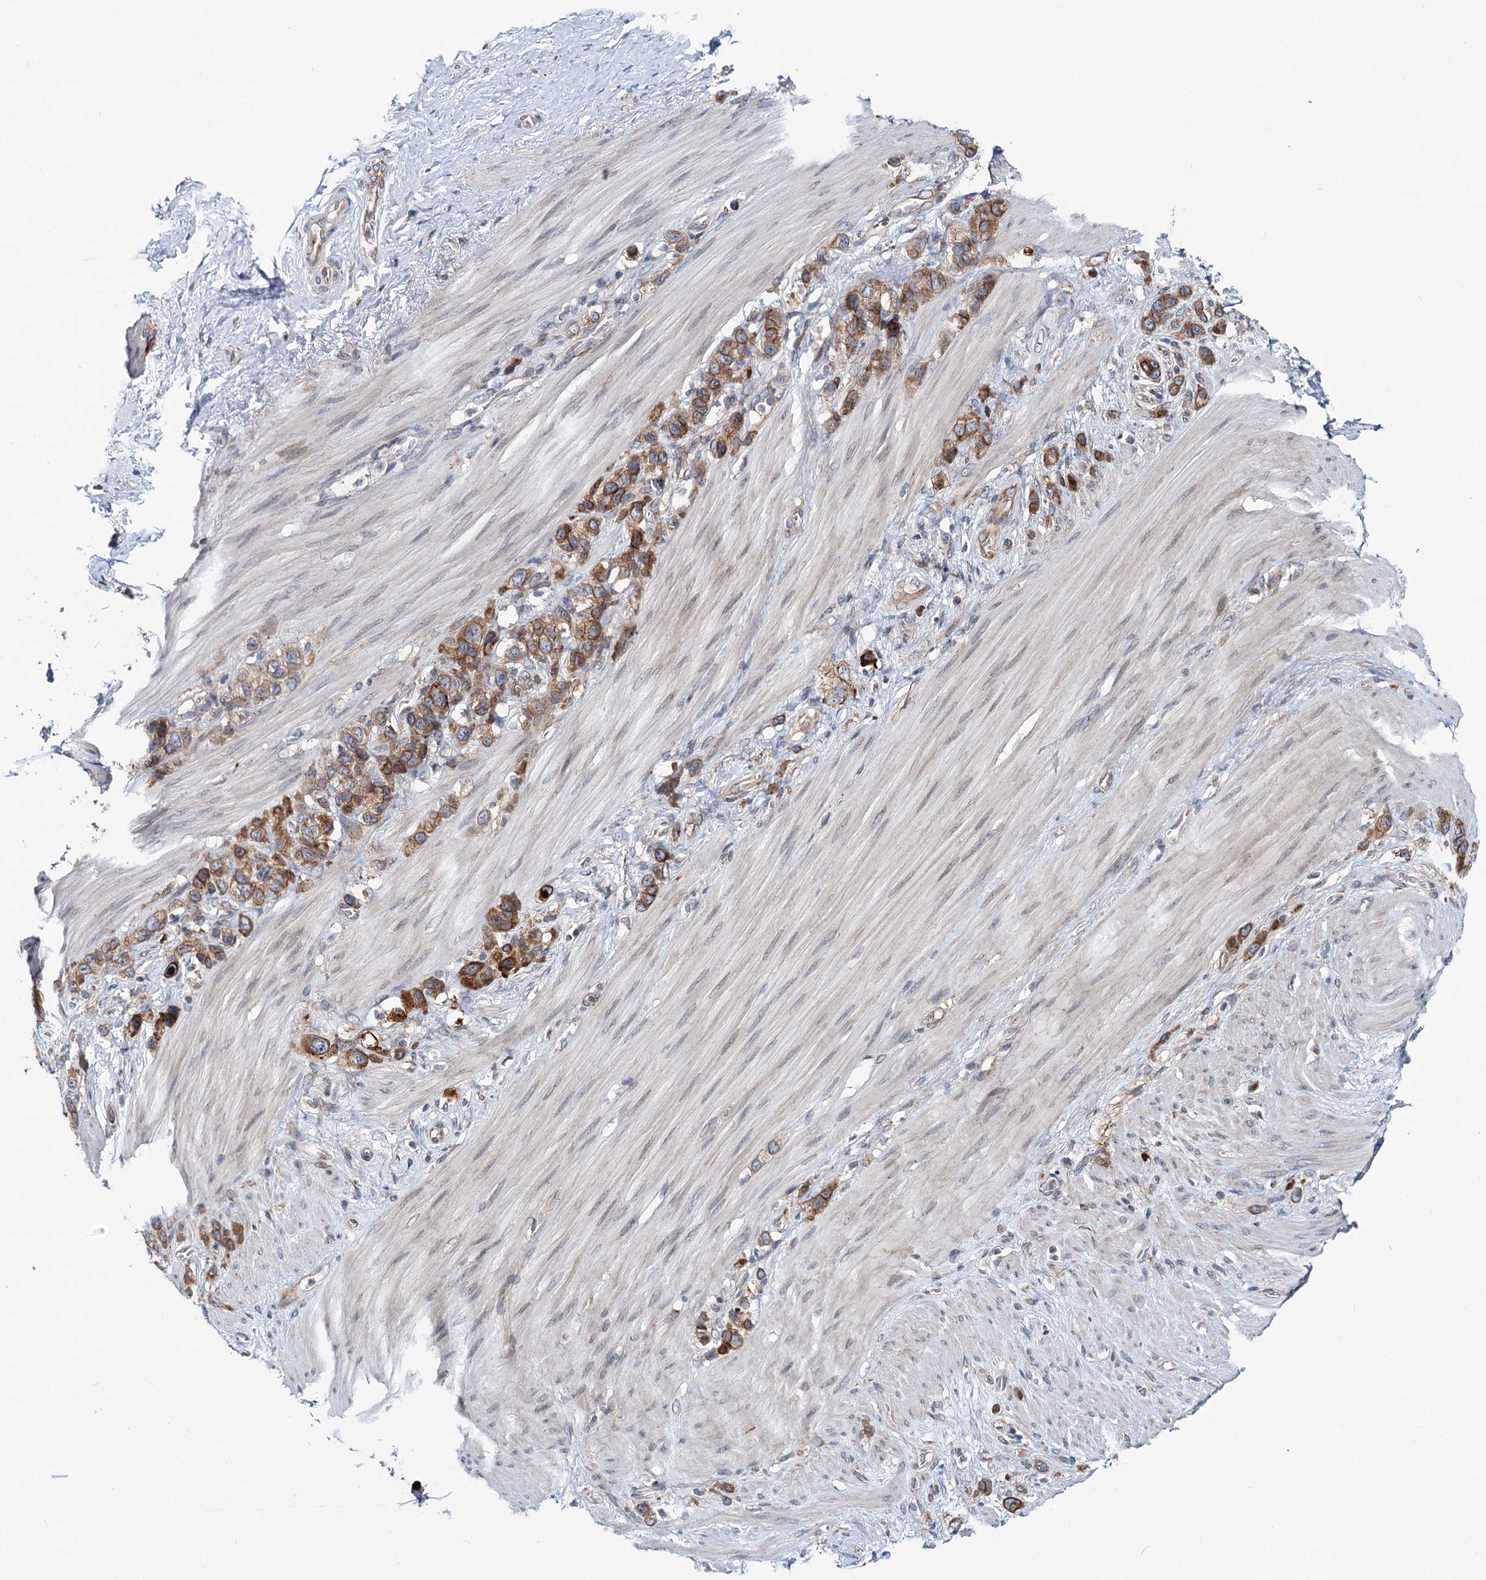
{"staining": {"intensity": "moderate", "quantity": ">75%", "location": "cytoplasmic/membranous"}, "tissue": "stomach cancer", "cell_type": "Tumor cells", "image_type": "cancer", "snomed": [{"axis": "morphology", "description": "Adenocarcinoma, NOS"}, {"axis": "morphology", "description": "Adenocarcinoma, High grade"}, {"axis": "topography", "description": "Stomach, upper"}, {"axis": "topography", "description": "Stomach, lower"}], "caption": "The histopathology image shows staining of adenocarcinoma (stomach), revealing moderate cytoplasmic/membranous protein staining (brown color) within tumor cells. (Brightfield microscopy of DAB IHC at high magnification).", "gene": "PTDSS2", "patient": {"sex": "female", "age": 65}}